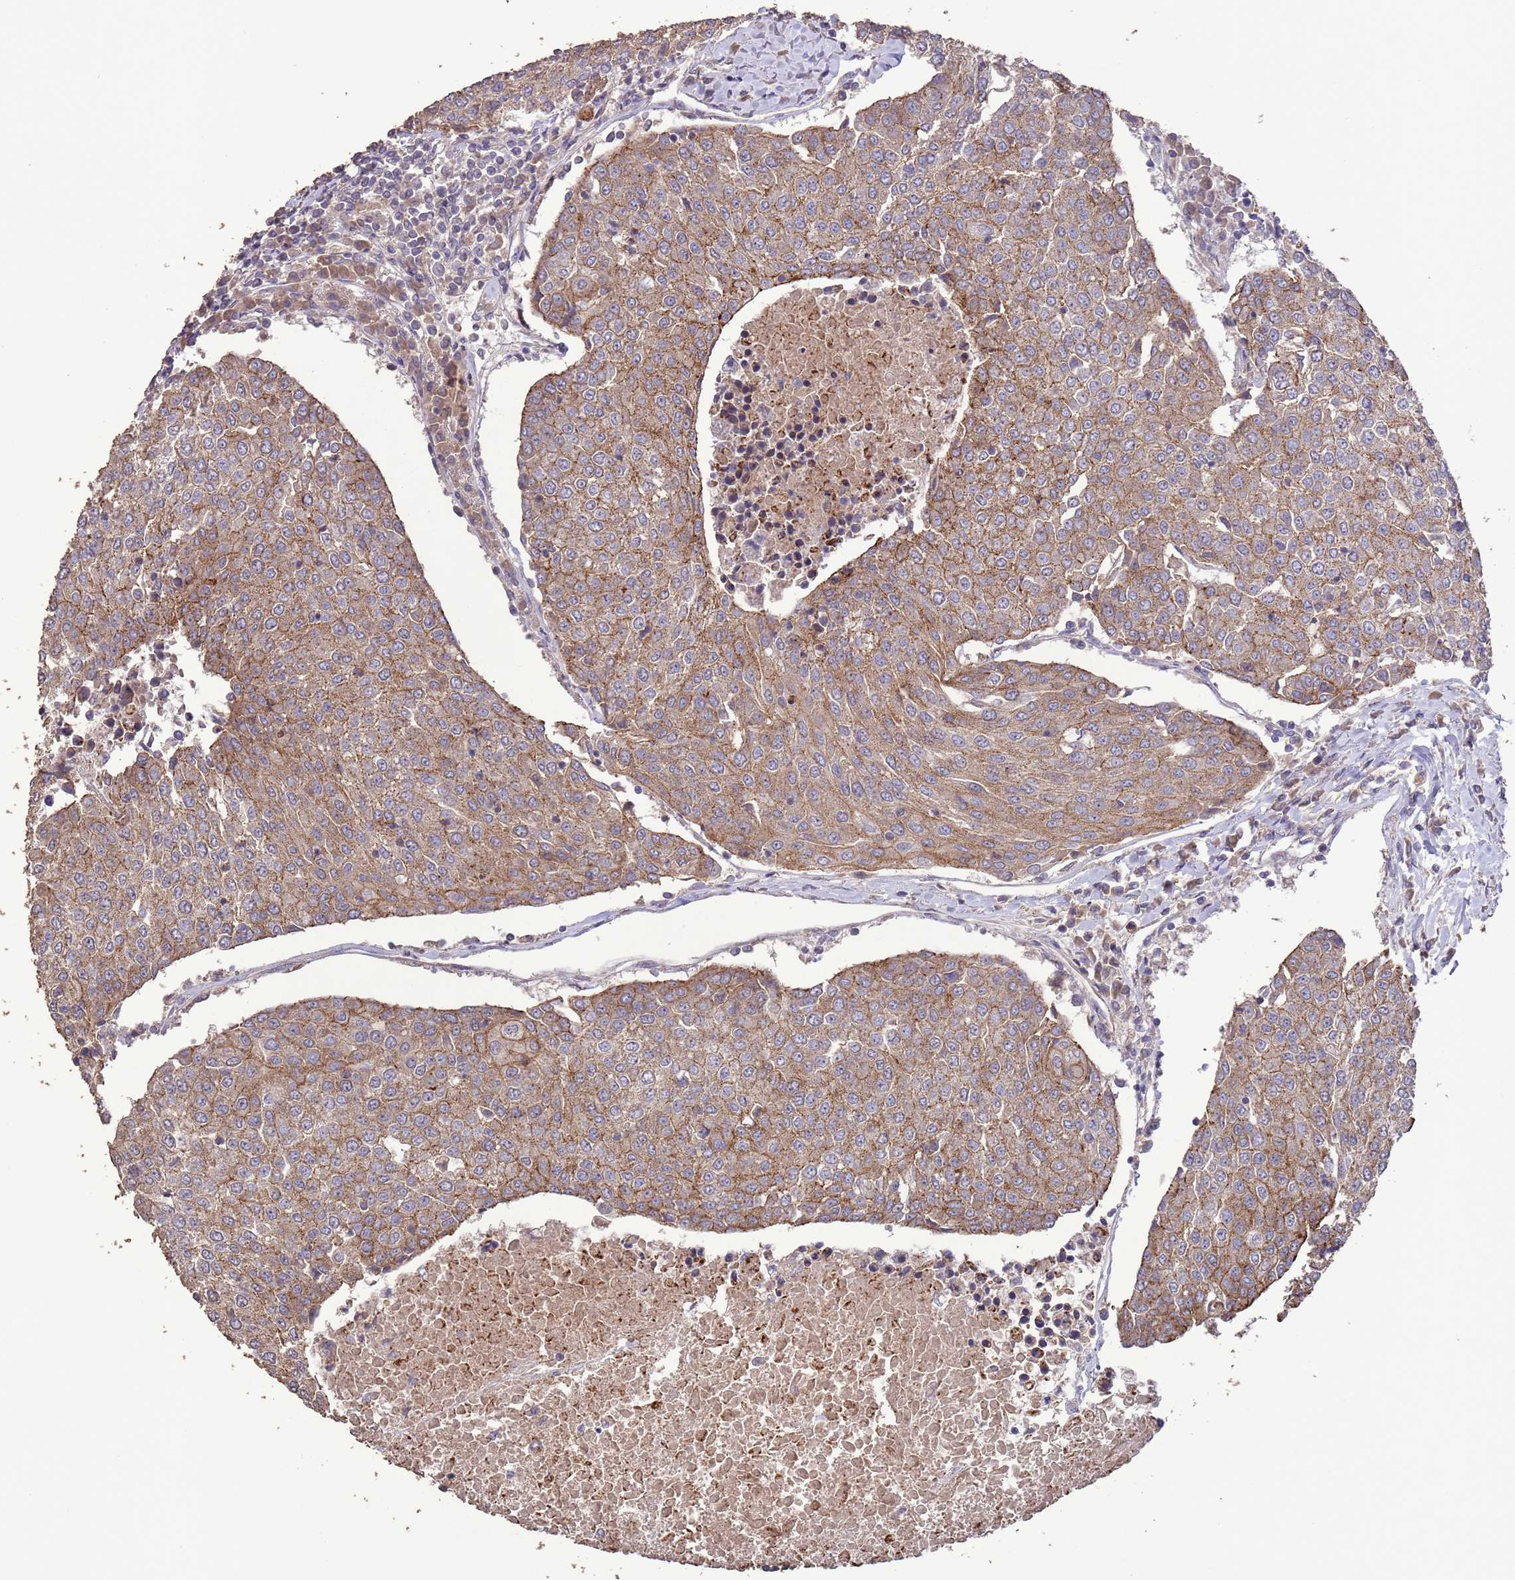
{"staining": {"intensity": "moderate", "quantity": ">75%", "location": "cytoplasmic/membranous"}, "tissue": "urothelial cancer", "cell_type": "Tumor cells", "image_type": "cancer", "snomed": [{"axis": "morphology", "description": "Urothelial carcinoma, High grade"}, {"axis": "topography", "description": "Urinary bladder"}], "caption": "Immunohistochemistry (IHC) micrograph of neoplastic tissue: urothelial cancer stained using immunohistochemistry (IHC) shows medium levels of moderate protein expression localized specifically in the cytoplasmic/membranous of tumor cells, appearing as a cytoplasmic/membranous brown color.", "gene": "SLC9B2", "patient": {"sex": "female", "age": 85}}